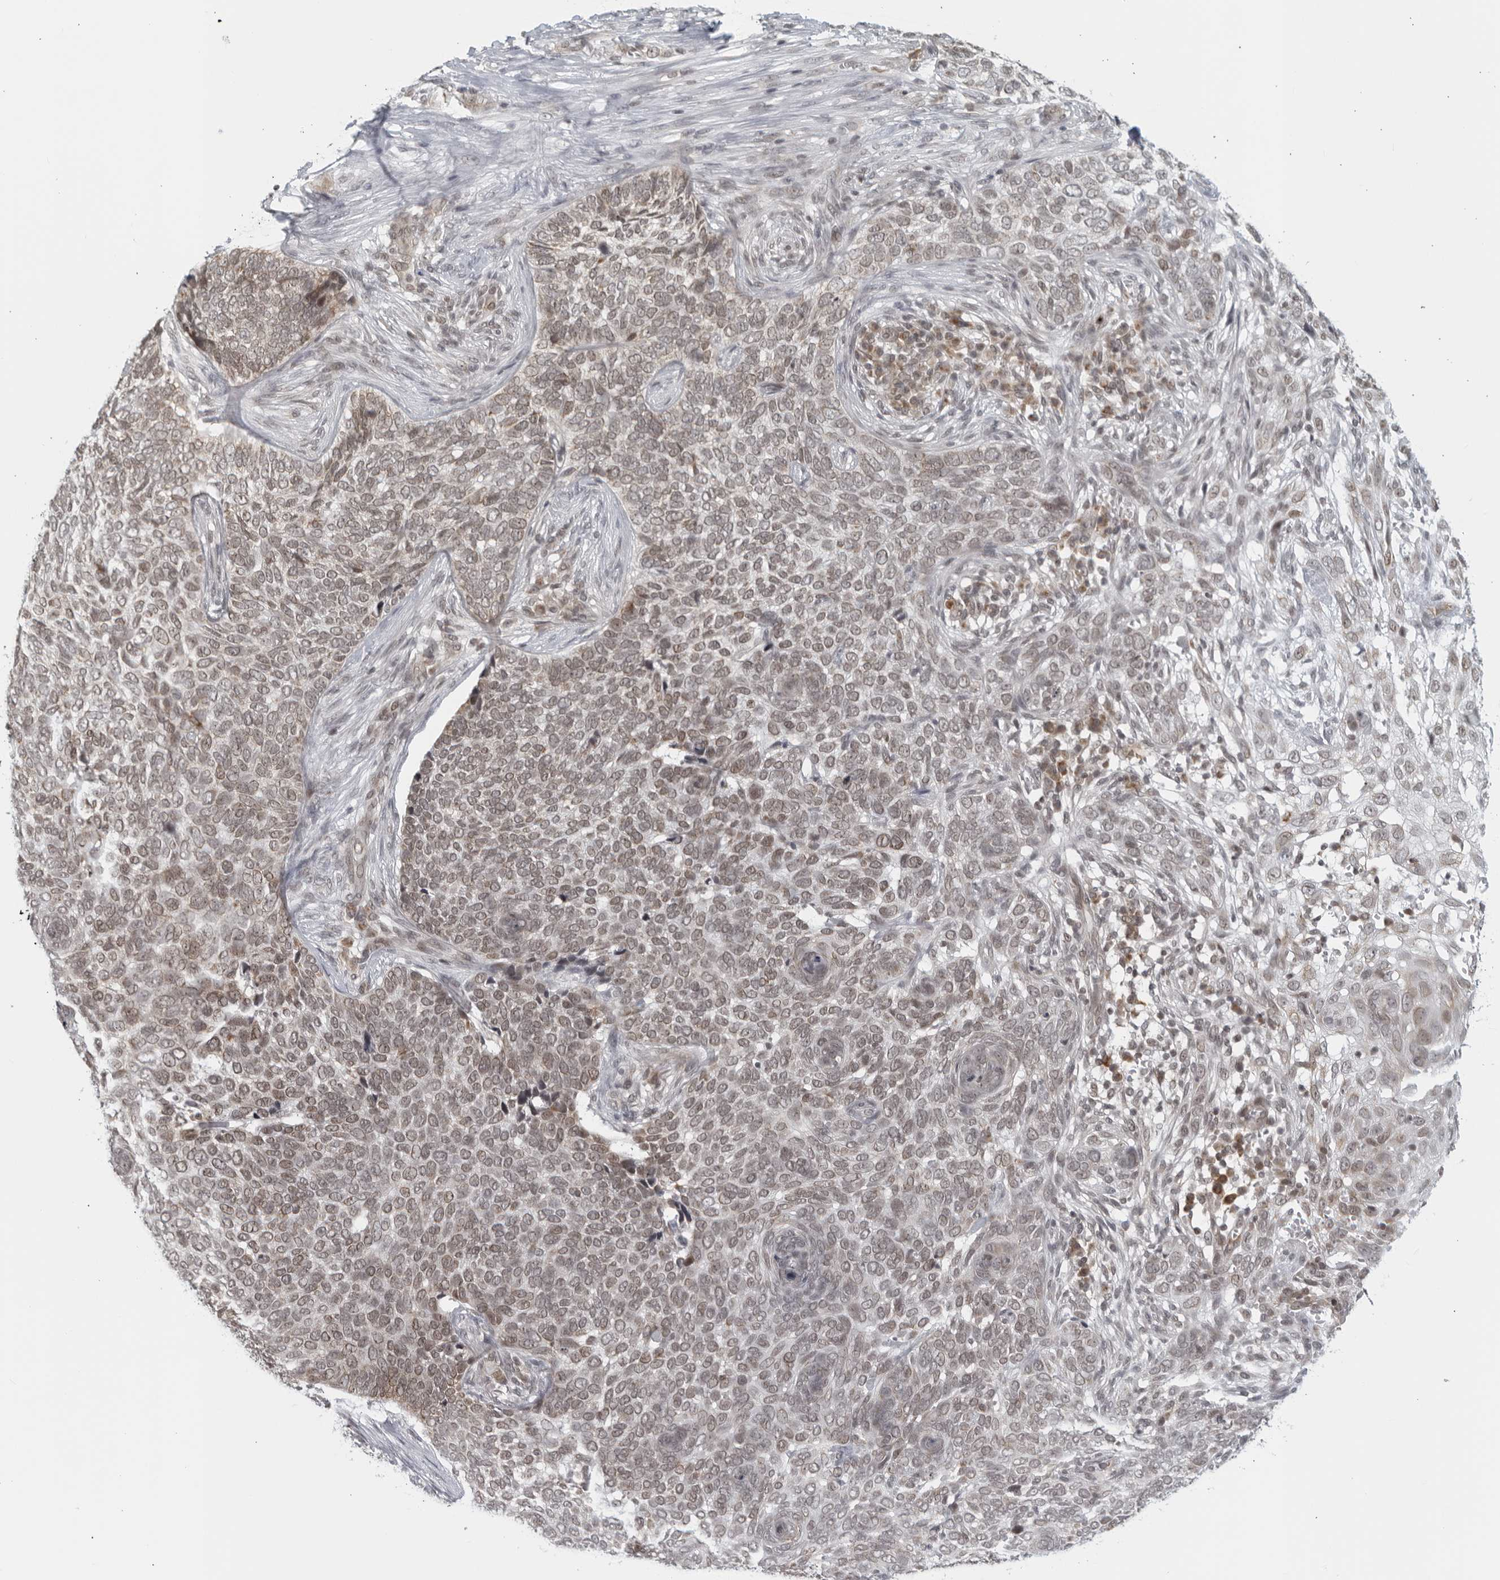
{"staining": {"intensity": "weak", "quantity": "25%-75%", "location": "cytoplasmic/membranous,nuclear"}, "tissue": "skin cancer", "cell_type": "Tumor cells", "image_type": "cancer", "snomed": [{"axis": "morphology", "description": "Basal cell carcinoma"}, {"axis": "topography", "description": "Skin"}], "caption": "Tumor cells show low levels of weak cytoplasmic/membranous and nuclear staining in approximately 25%-75% of cells in human basal cell carcinoma (skin).", "gene": "RAB11FIP3", "patient": {"sex": "female", "age": 64}}